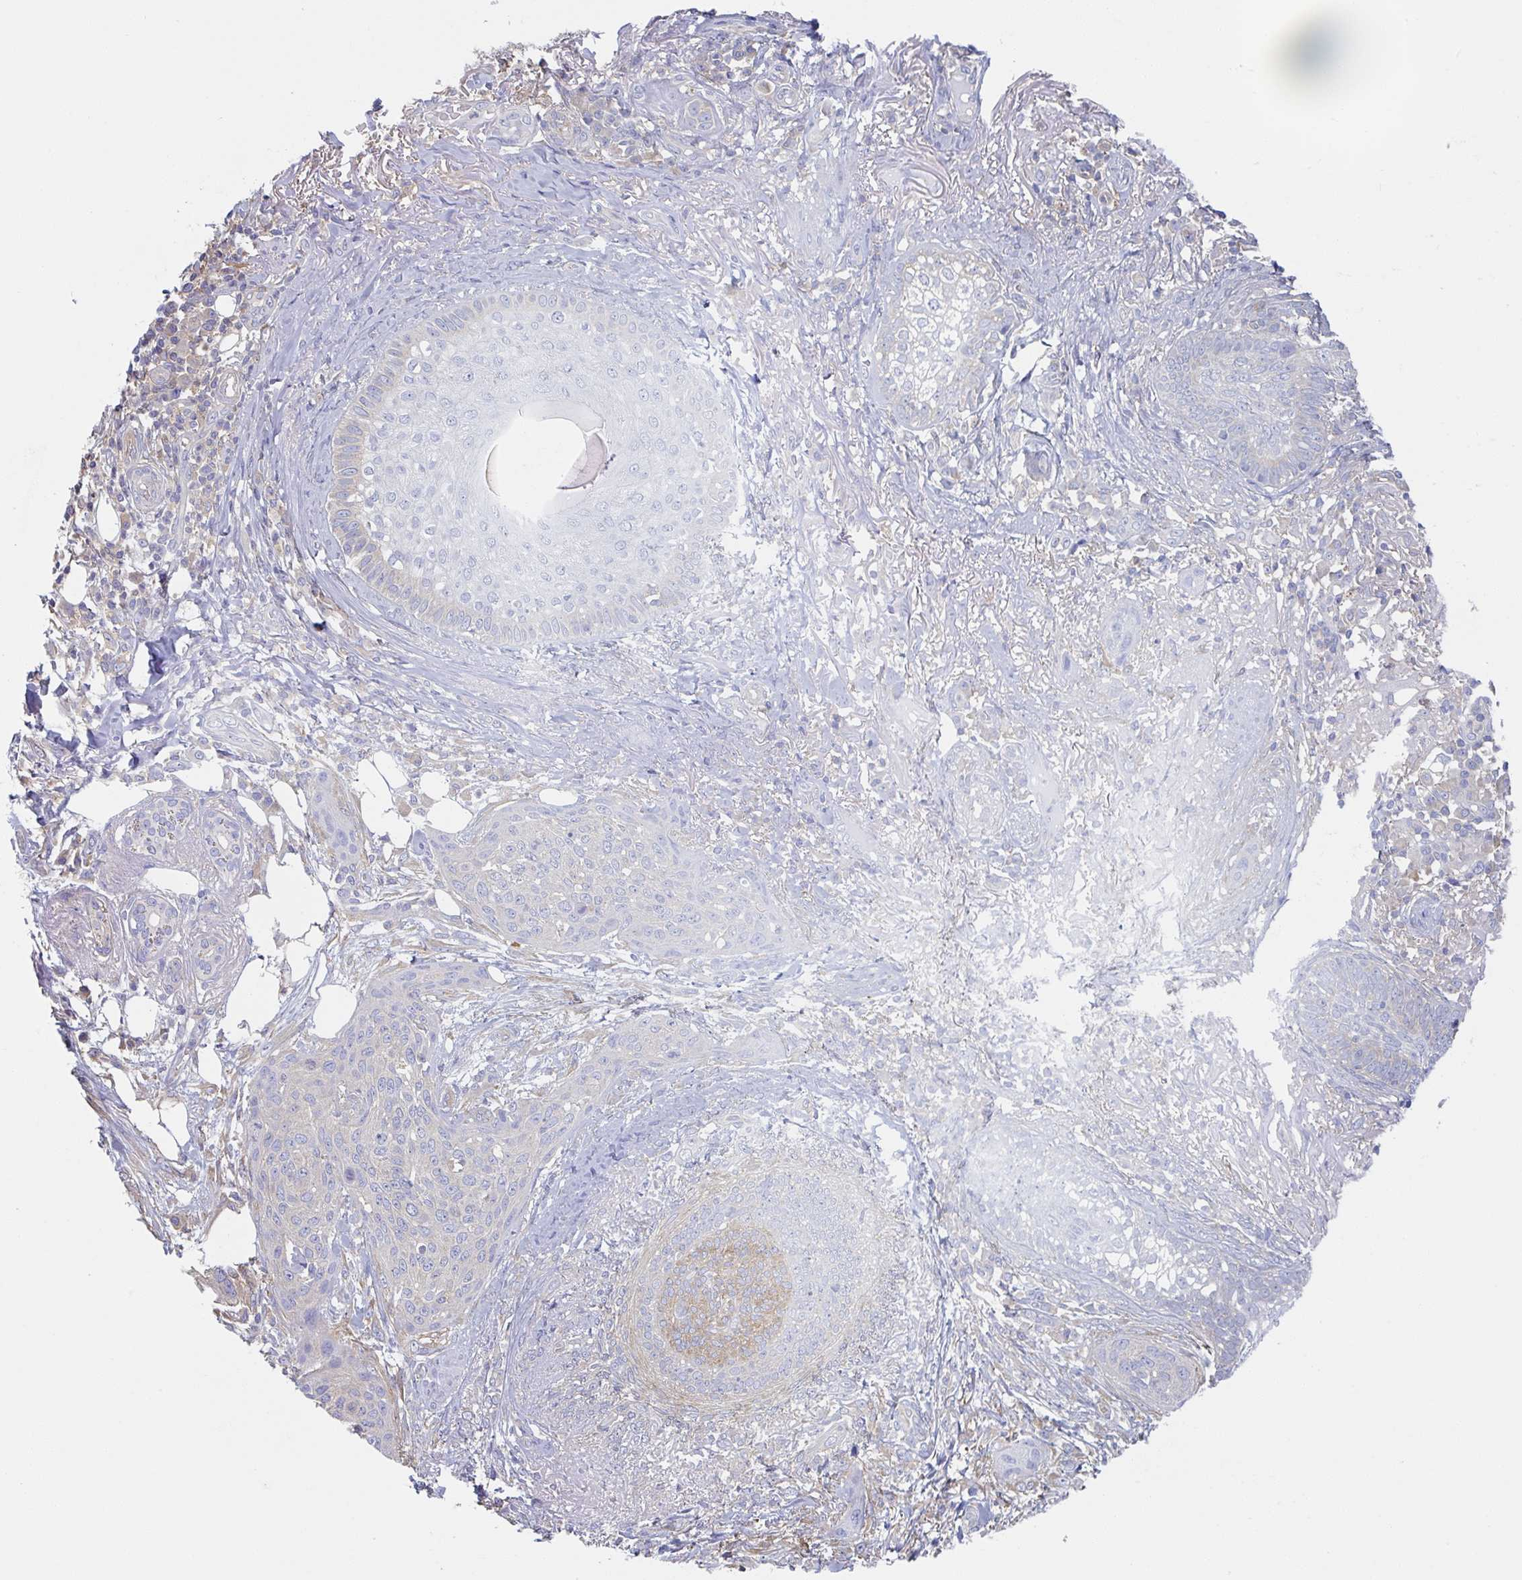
{"staining": {"intensity": "negative", "quantity": "none", "location": "none"}, "tissue": "skin cancer", "cell_type": "Tumor cells", "image_type": "cancer", "snomed": [{"axis": "morphology", "description": "Squamous cell carcinoma, NOS"}, {"axis": "topography", "description": "Skin"}], "caption": "A high-resolution micrograph shows immunohistochemistry staining of skin cancer, which reveals no significant expression in tumor cells.", "gene": "AMPD2", "patient": {"sex": "female", "age": 87}}